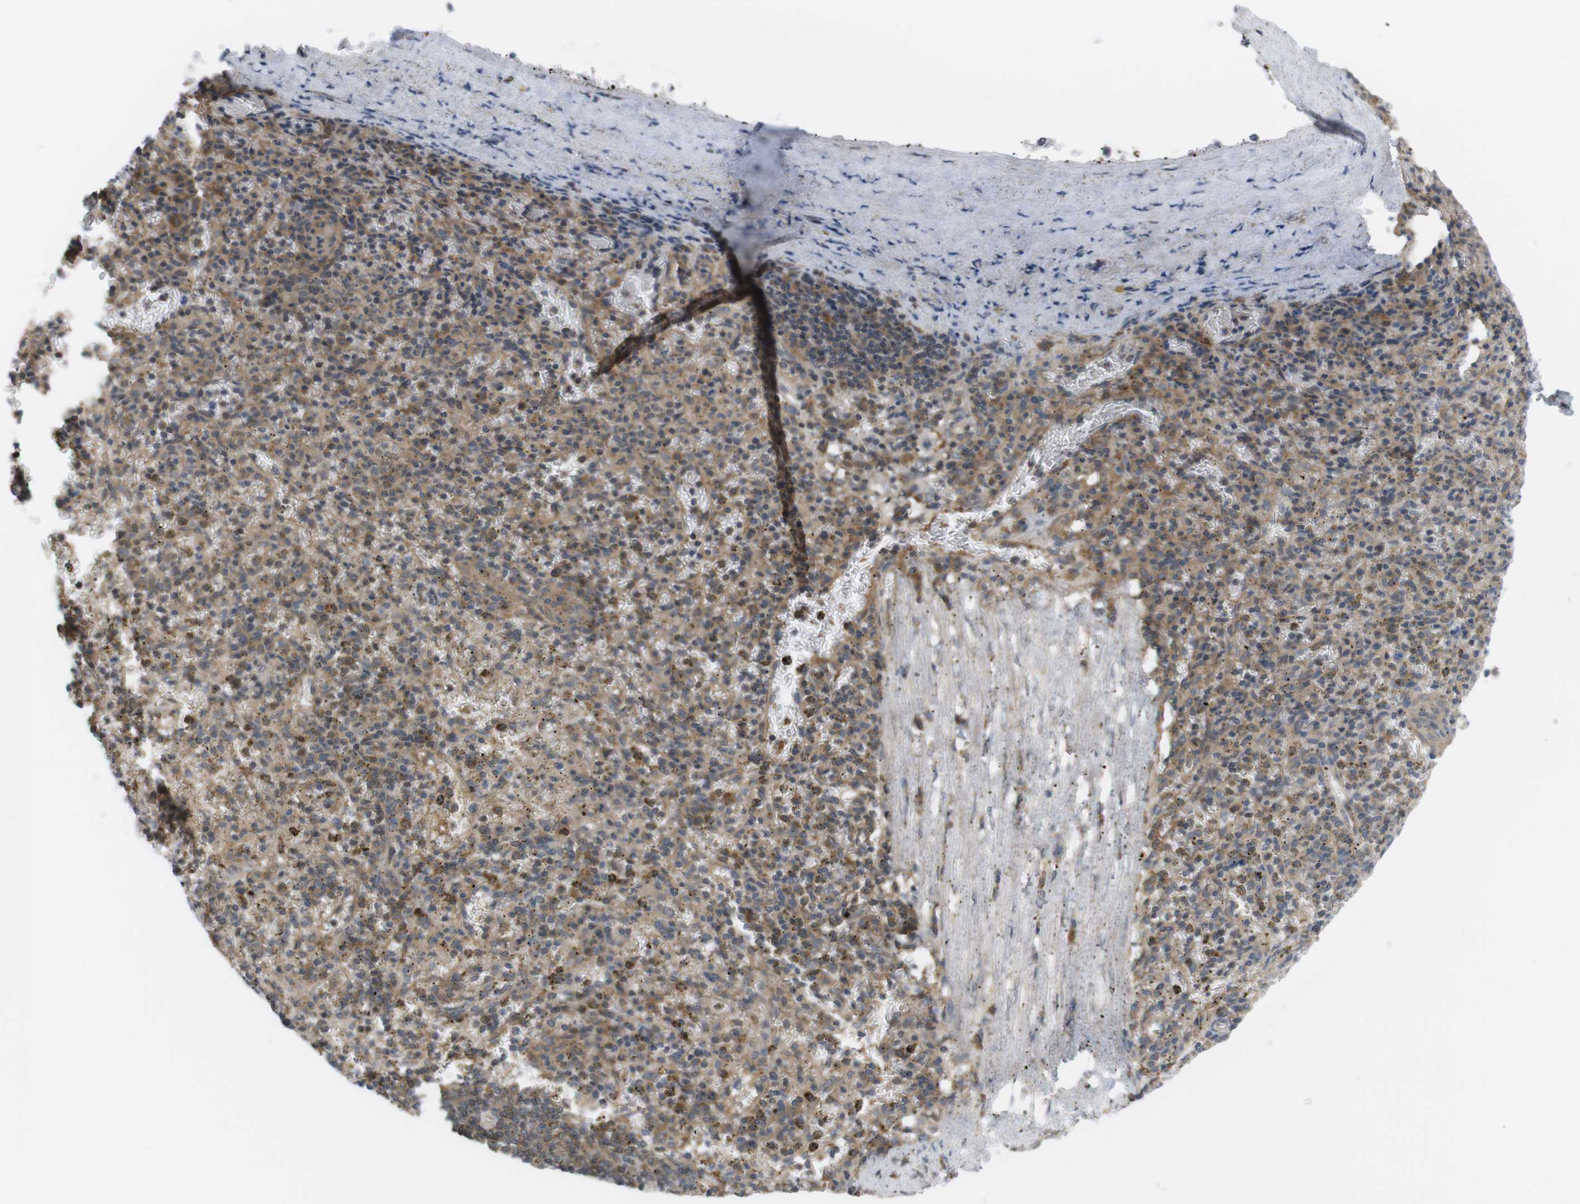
{"staining": {"intensity": "moderate", "quantity": ">75%", "location": "cytoplasmic/membranous"}, "tissue": "spleen", "cell_type": "Cells in red pulp", "image_type": "normal", "snomed": [{"axis": "morphology", "description": "Normal tissue, NOS"}, {"axis": "topography", "description": "Spleen"}], "caption": "IHC photomicrograph of benign spleen stained for a protein (brown), which shows medium levels of moderate cytoplasmic/membranous staining in approximately >75% of cells in red pulp.", "gene": "RNF130", "patient": {"sex": "male", "age": 72}}